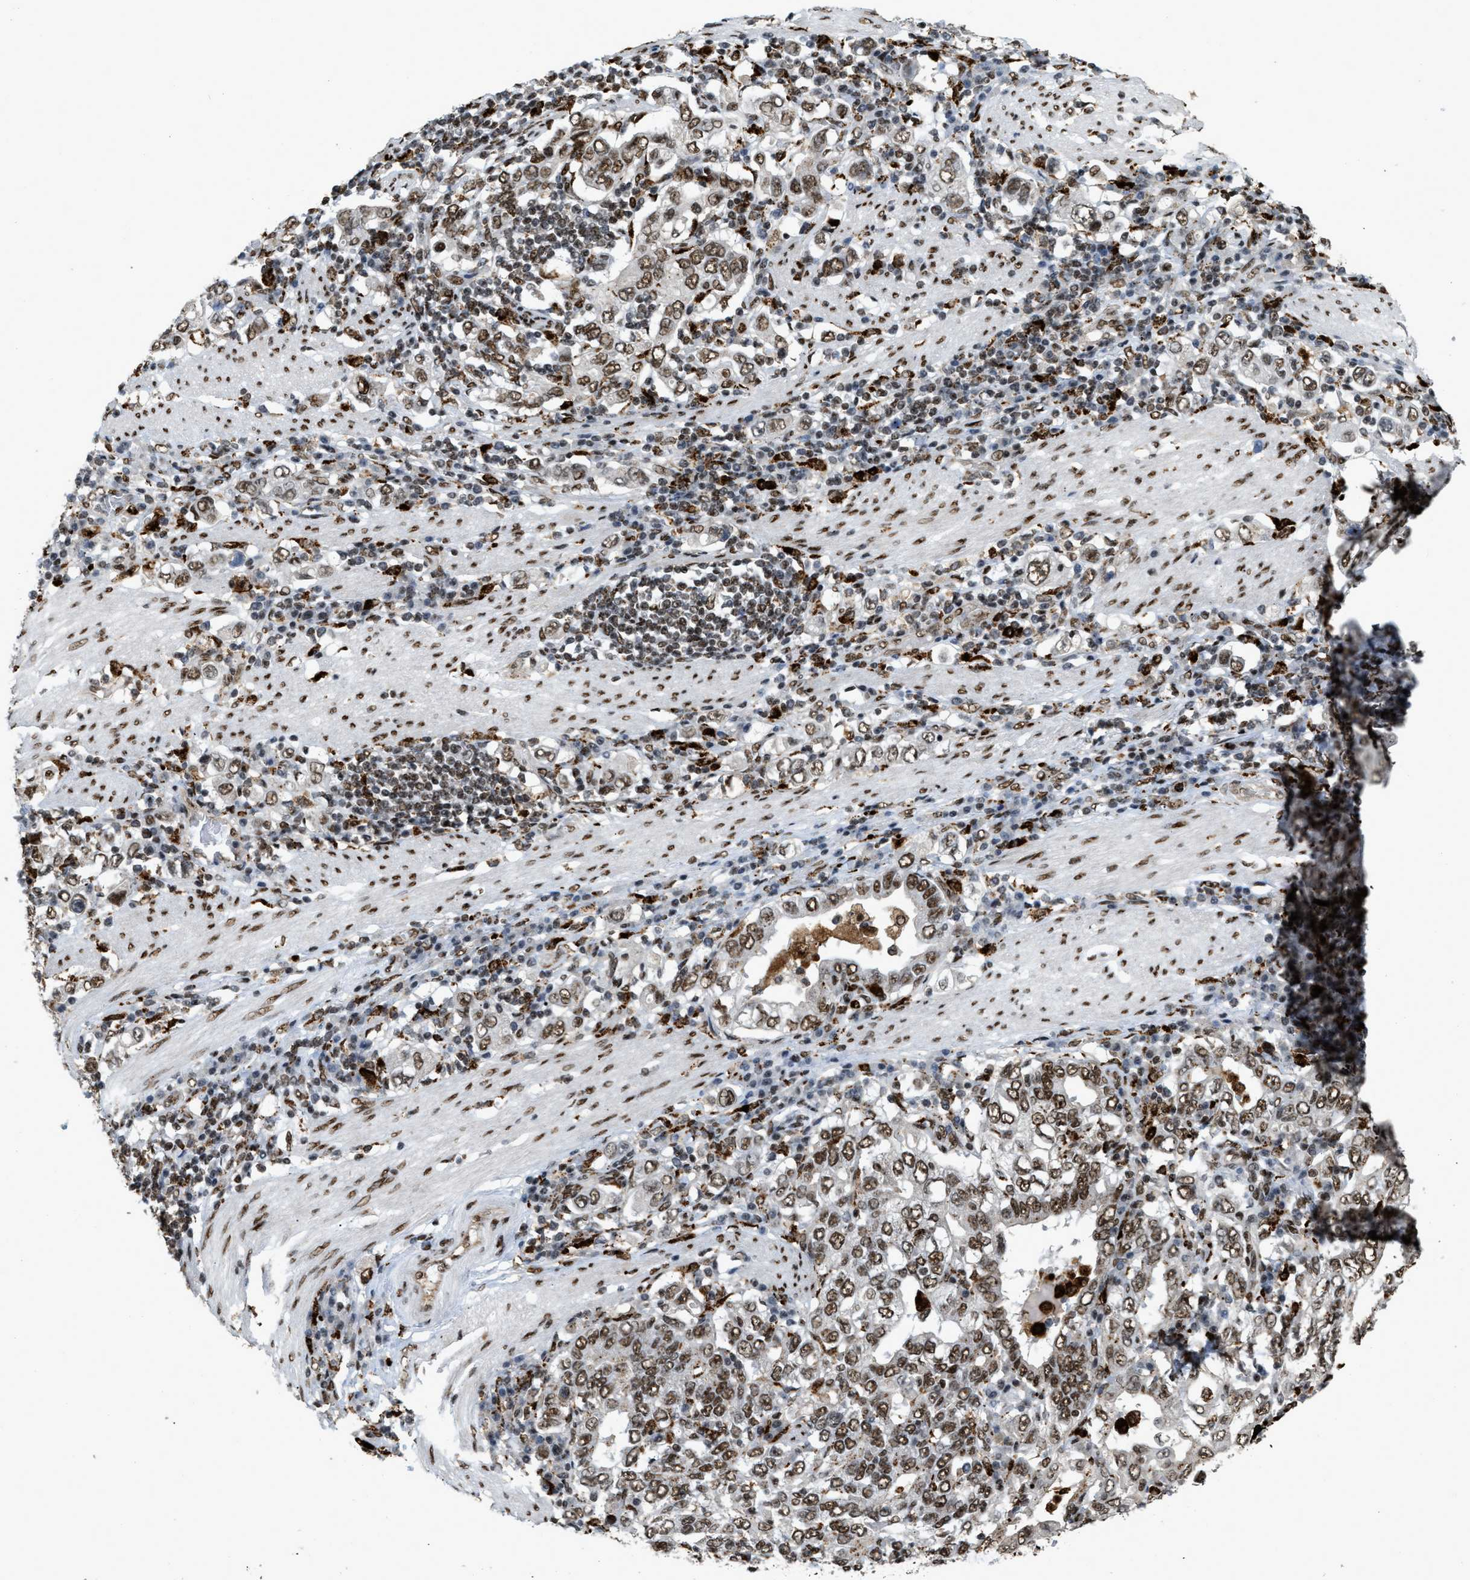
{"staining": {"intensity": "moderate", "quantity": ">75%", "location": "nuclear"}, "tissue": "stomach cancer", "cell_type": "Tumor cells", "image_type": "cancer", "snomed": [{"axis": "morphology", "description": "Adenocarcinoma, NOS"}, {"axis": "topography", "description": "Stomach, upper"}], "caption": "Moderate nuclear staining is appreciated in about >75% of tumor cells in adenocarcinoma (stomach).", "gene": "NUMA1", "patient": {"sex": "male", "age": 62}}